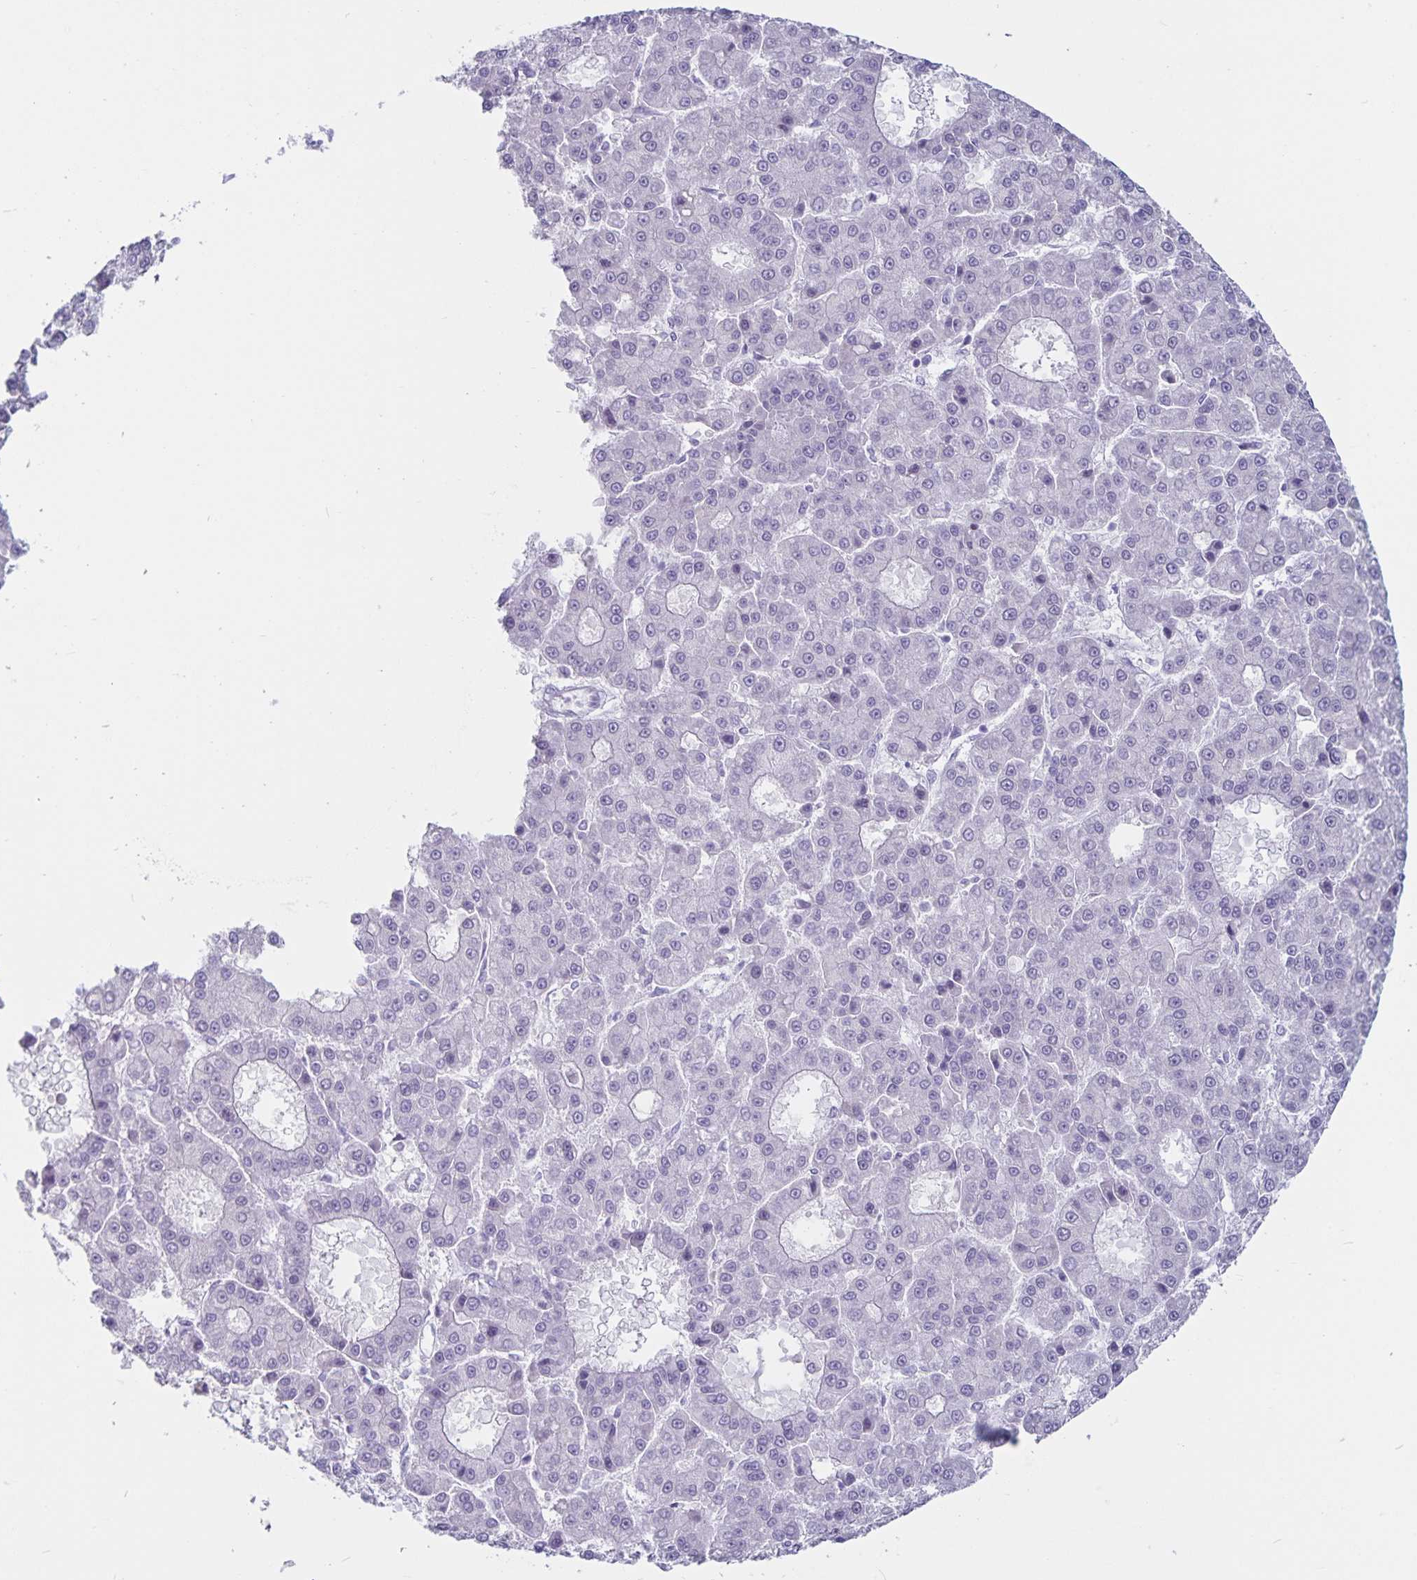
{"staining": {"intensity": "negative", "quantity": "none", "location": "none"}, "tissue": "liver cancer", "cell_type": "Tumor cells", "image_type": "cancer", "snomed": [{"axis": "morphology", "description": "Carcinoma, Hepatocellular, NOS"}, {"axis": "topography", "description": "Liver"}], "caption": "Micrograph shows no protein staining in tumor cells of liver cancer tissue.", "gene": "GNLY", "patient": {"sex": "male", "age": 70}}